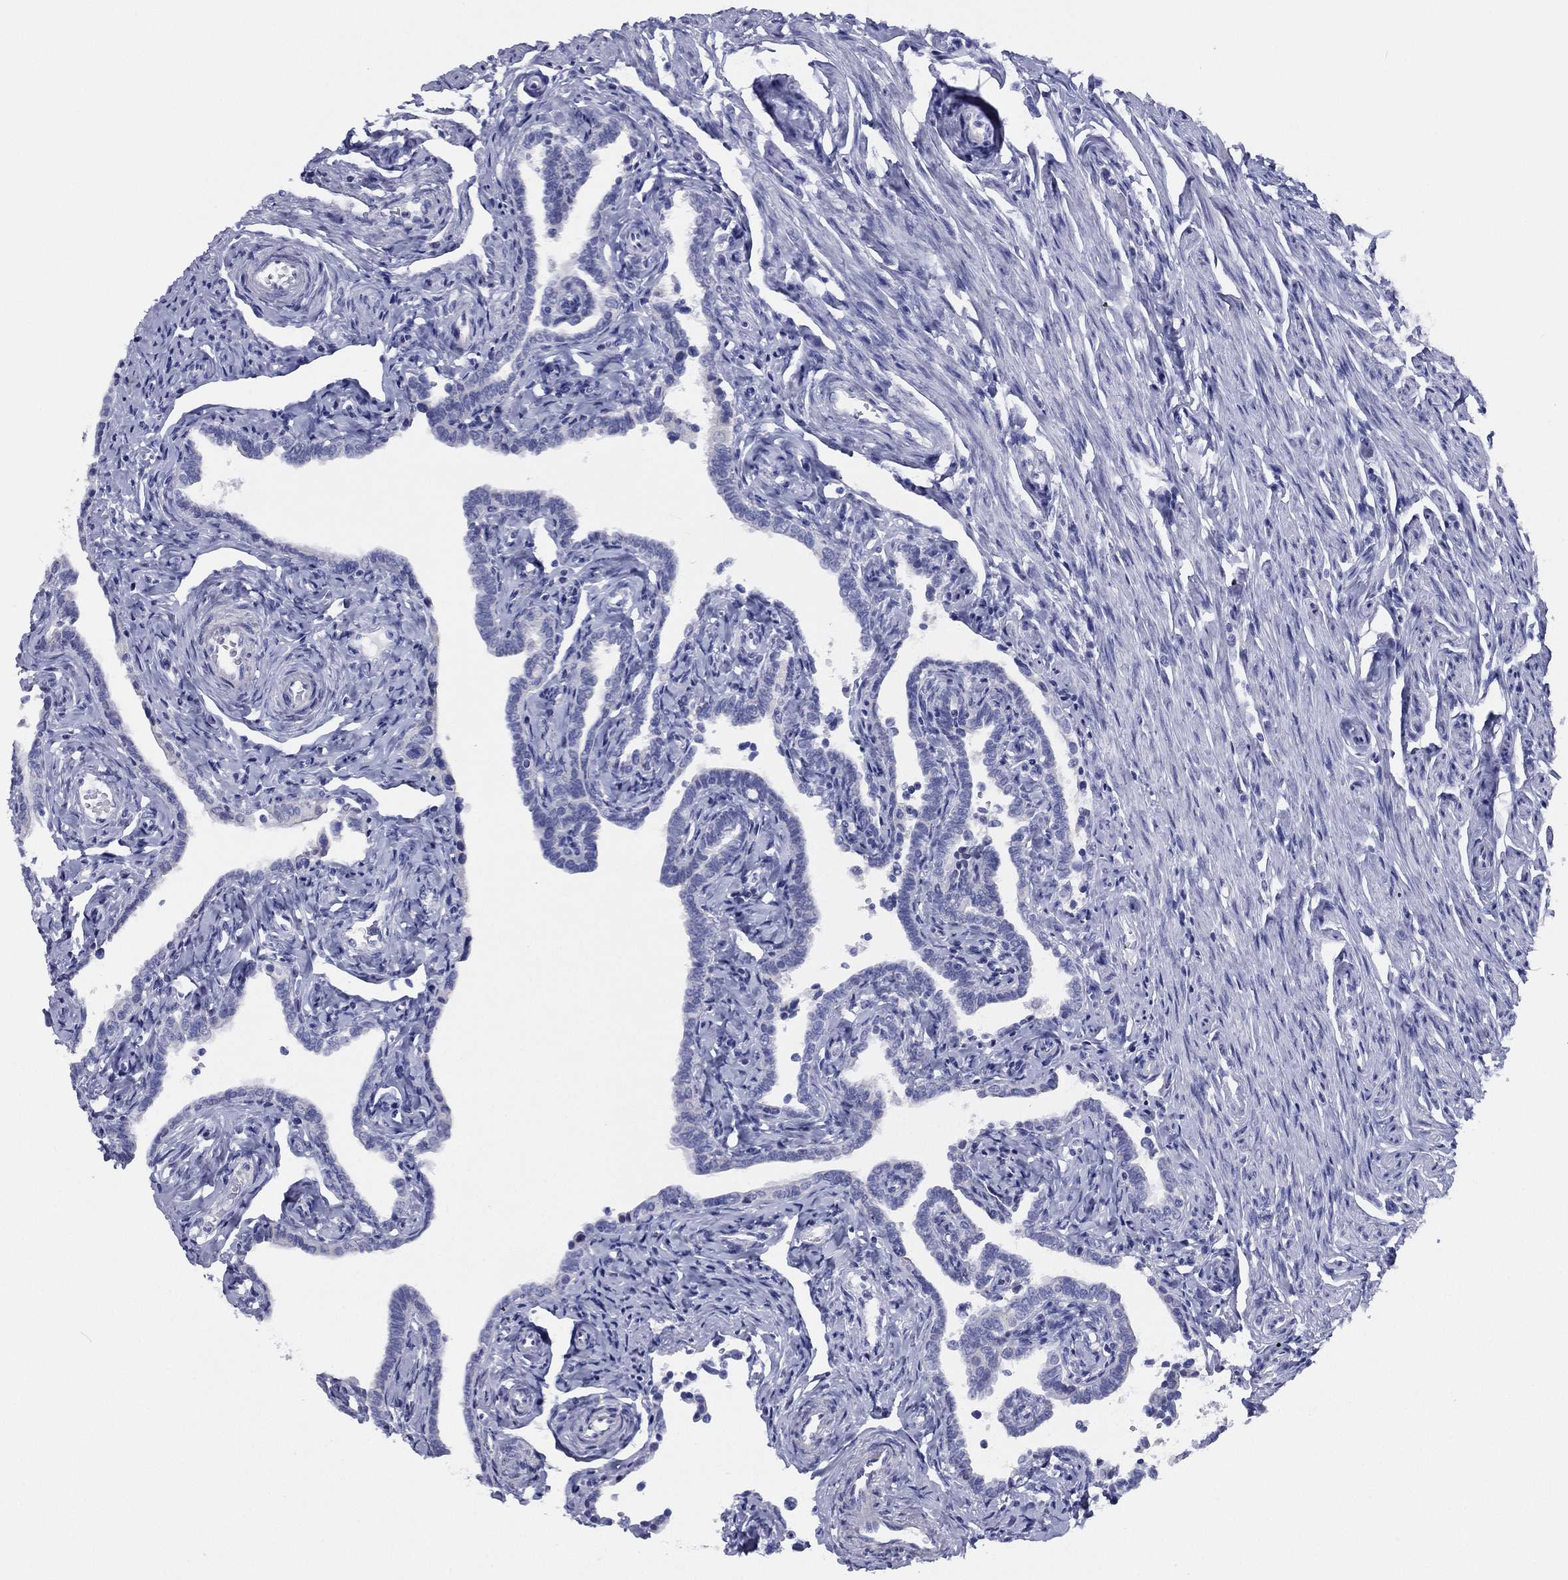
{"staining": {"intensity": "negative", "quantity": "none", "location": "none"}, "tissue": "fallopian tube", "cell_type": "Glandular cells", "image_type": "normal", "snomed": [{"axis": "morphology", "description": "Normal tissue, NOS"}, {"axis": "topography", "description": "Fallopian tube"}, {"axis": "topography", "description": "Ovary"}], "caption": "Immunohistochemistry (IHC) micrograph of normal human fallopian tube stained for a protein (brown), which exhibits no staining in glandular cells.", "gene": "SLC13A4", "patient": {"sex": "female", "age": 54}}